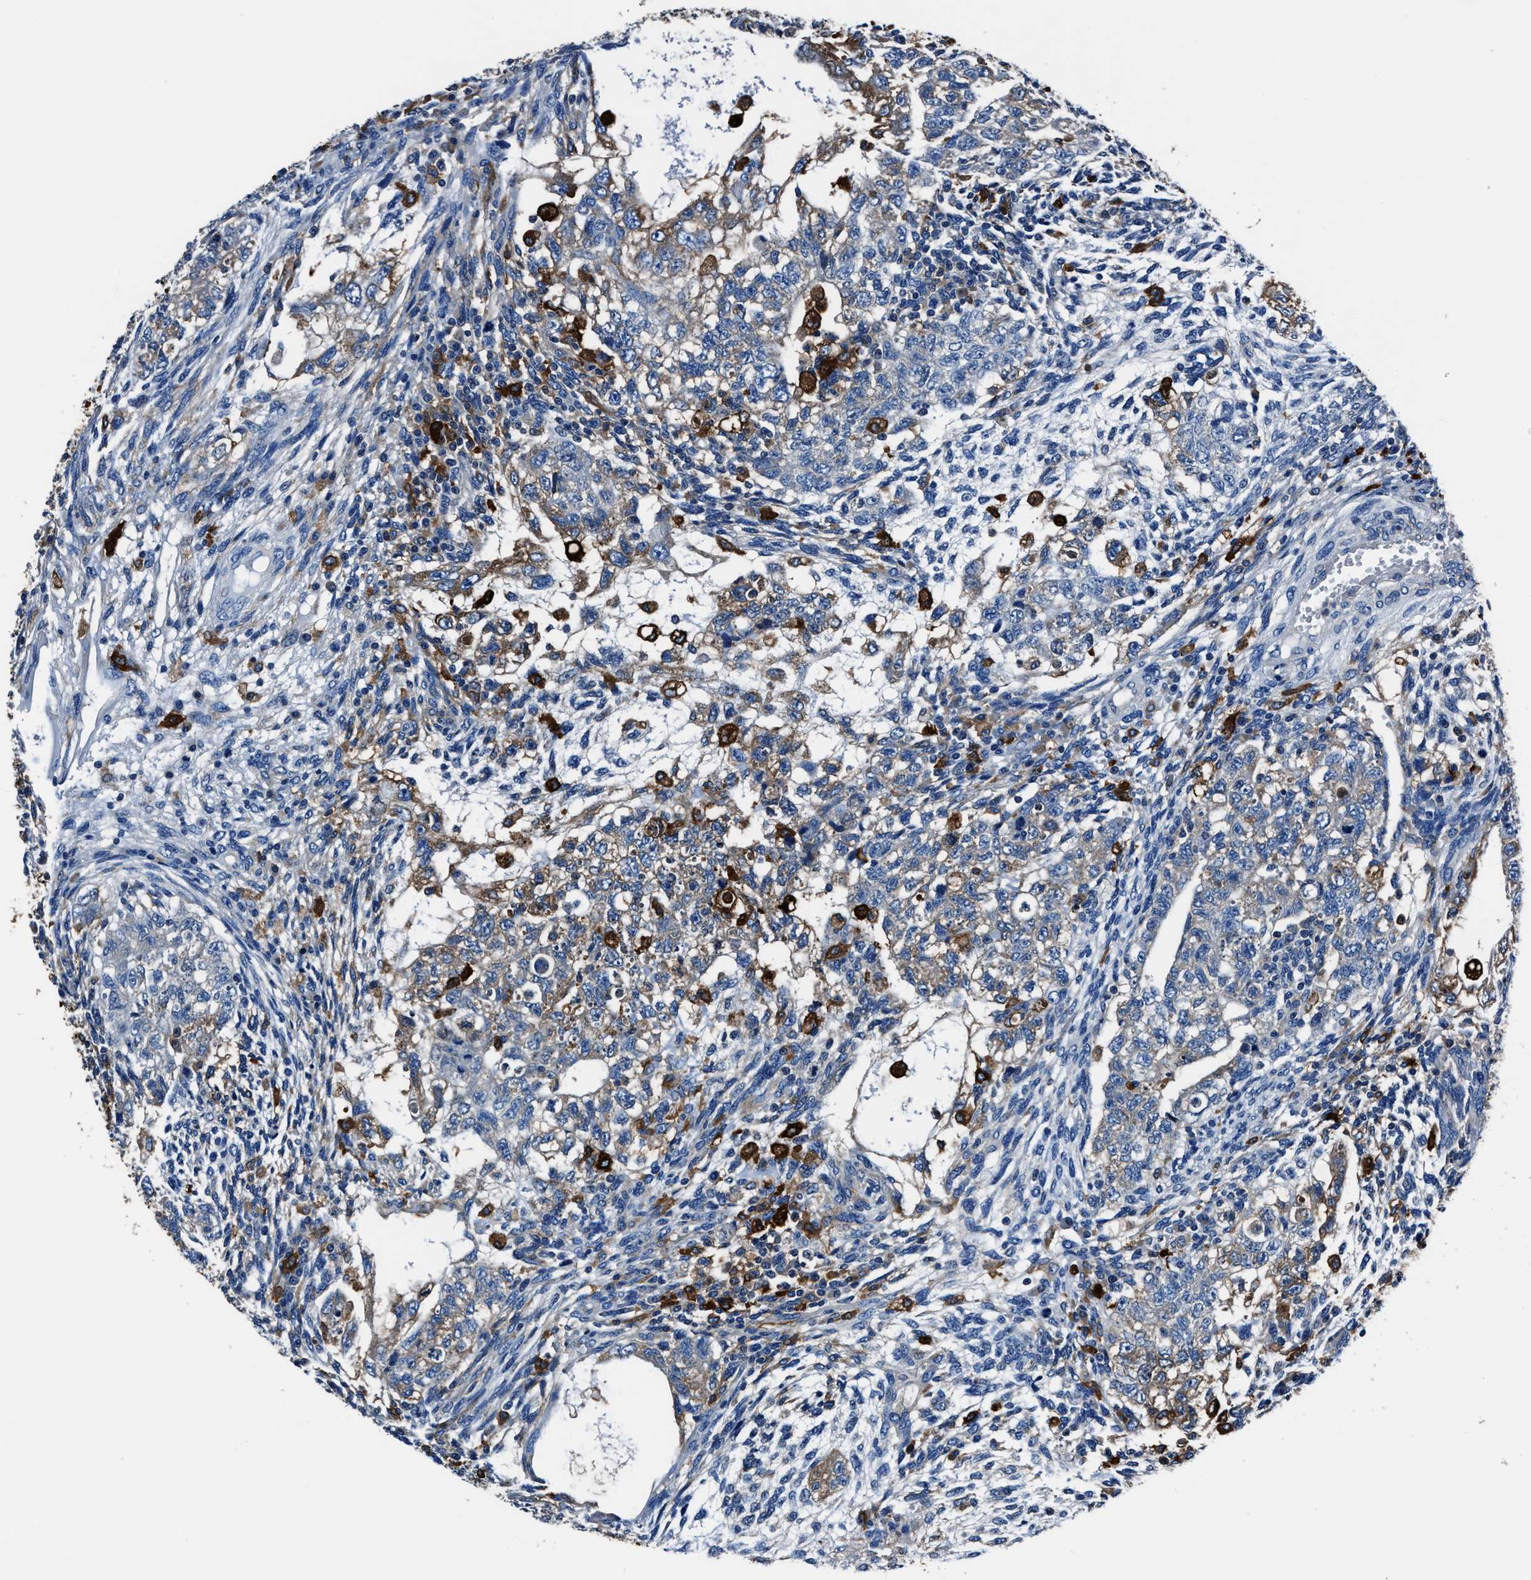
{"staining": {"intensity": "weak", "quantity": "25%-75%", "location": "cytoplasmic/membranous"}, "tissue": "testis cancer", "cell_type": "Tumor cells", "image_type": "cancer", "snomed": [{"axis": "morphology", "description": "Normal tissue, NOS"}, {"axis": "morphology", "description": "Carcinoma, Embryonal, NOS"}, {"axis": "topography", "description": "Testis"}], "caption": "Immunohistochemical staining of embryonal carcinoma (testis) displays weak cytoplasmic/membranous protein staining in about 25%-75% of tumor cells.", "gene": "FTL", "patient": {"sex": "male", "age": 36}}